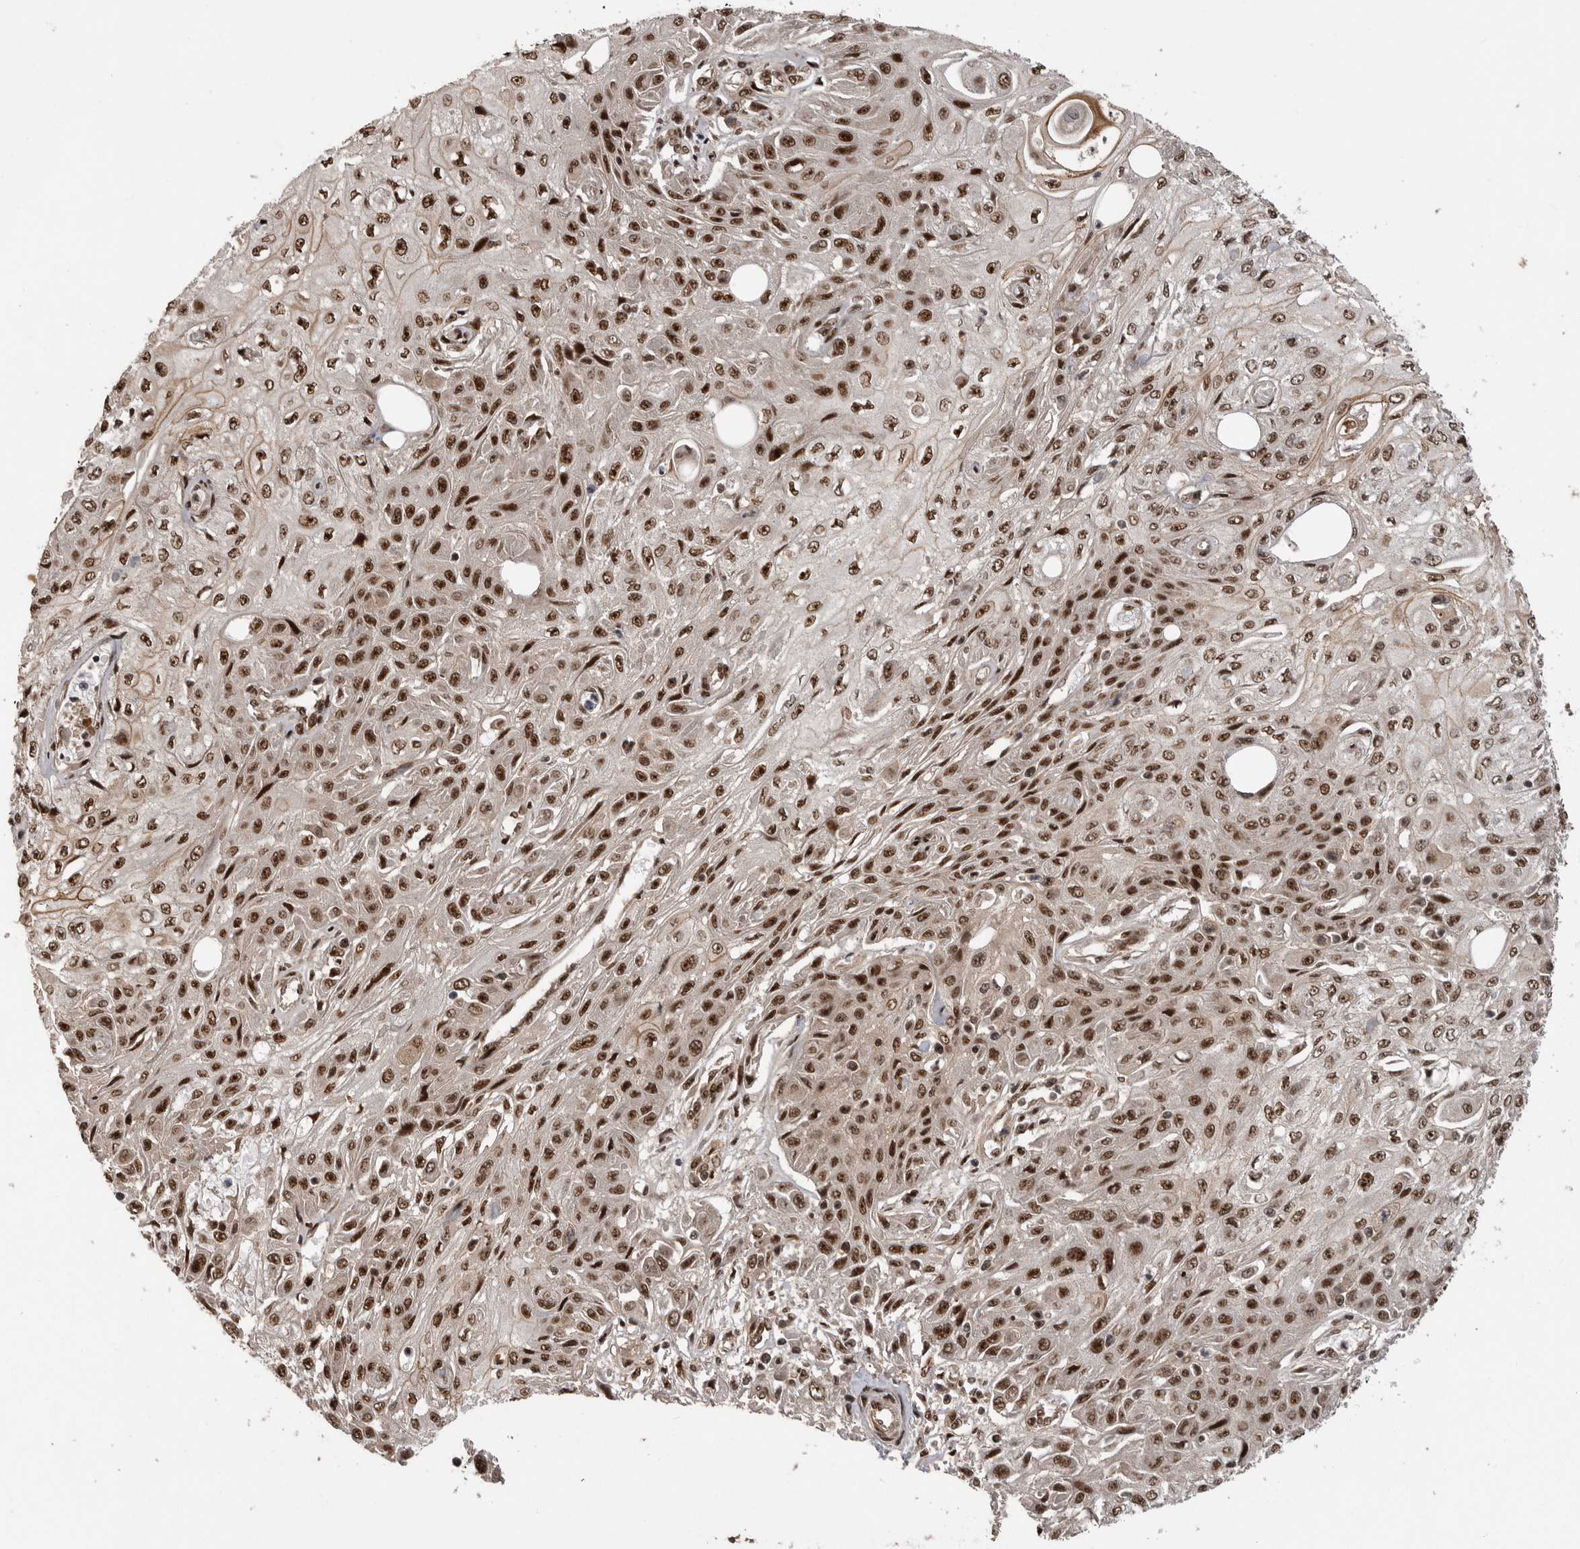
{"staining": {"intensity": "moderate", "quantity": ">75%", "location": "nuclear"}, "tissue": "skin cancer", "cell_type": "Tumor cells", "image_type": "cancer", "snomed": [{"axis": "morphology", "description": "Squamous cell carcinoma, NOS"}, {"axis": "morphology", "description": "Squamous cell carcinoma, metastatic, NOS"}, {"axis": "topography", "description": "Skin"}, {"axis": "topography", "description": "Lymph node"}], "caption": "Skin cancer (metastatic squamous cell carcinoma) stained with DAB (3,3'-diaminobenzidine) IHC demonstrates medium levels of moderate nuclear positivity in about >75% of tumor cells.", "gene": "PPP1R8", "patient": {"sex": "male", "age": 75}}